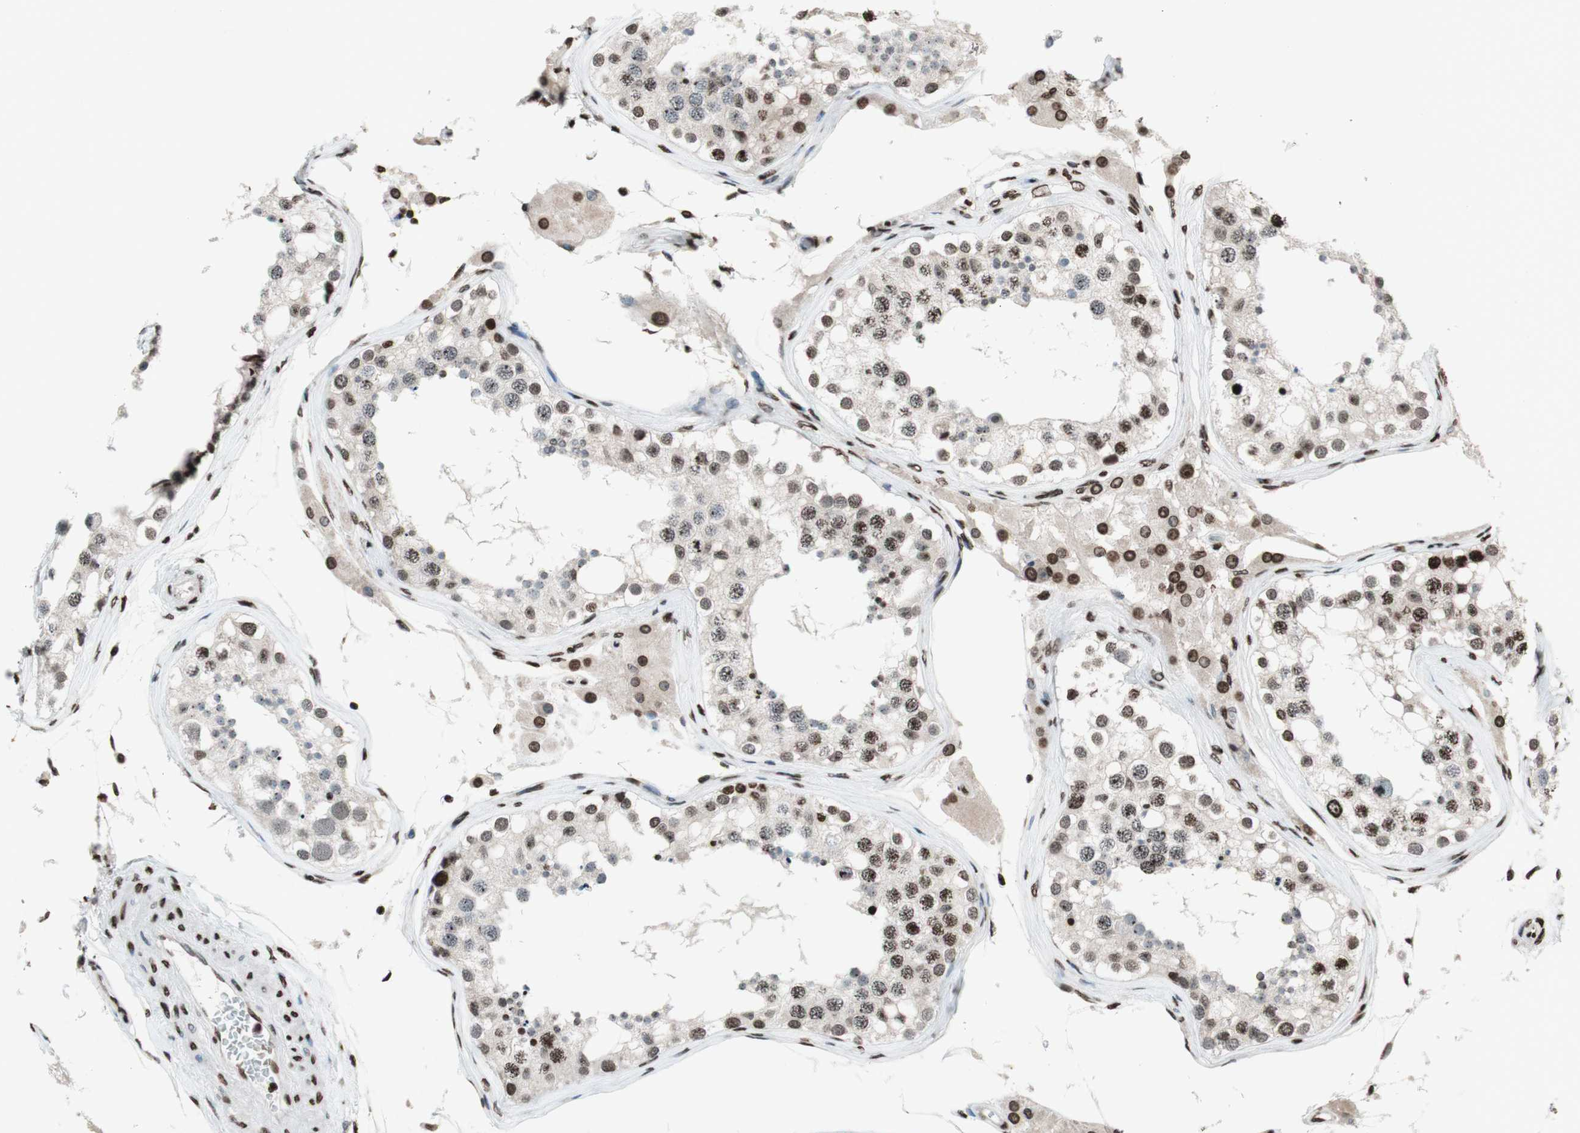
{"staining": {"intensity": "strong", "quantity": "25%-75%", "location": "nuclear"}, "tissue": "testis", "cell_type": "Cells in seminiferous ducts", "image_type": "normal", "snomed": [{"axis": "morphology", "description": "Normal tissue, NOS"}, {"axis": "topography", "description": "Testis"}], "caption": "About 25%-75% of cells in seminiferous ducts in normal human testis show strong nuclear protein staining as visualized by brown immunohistochemical staining.", "gene": "NCOA3", "patient": {"sex": "male", "age": 68}}